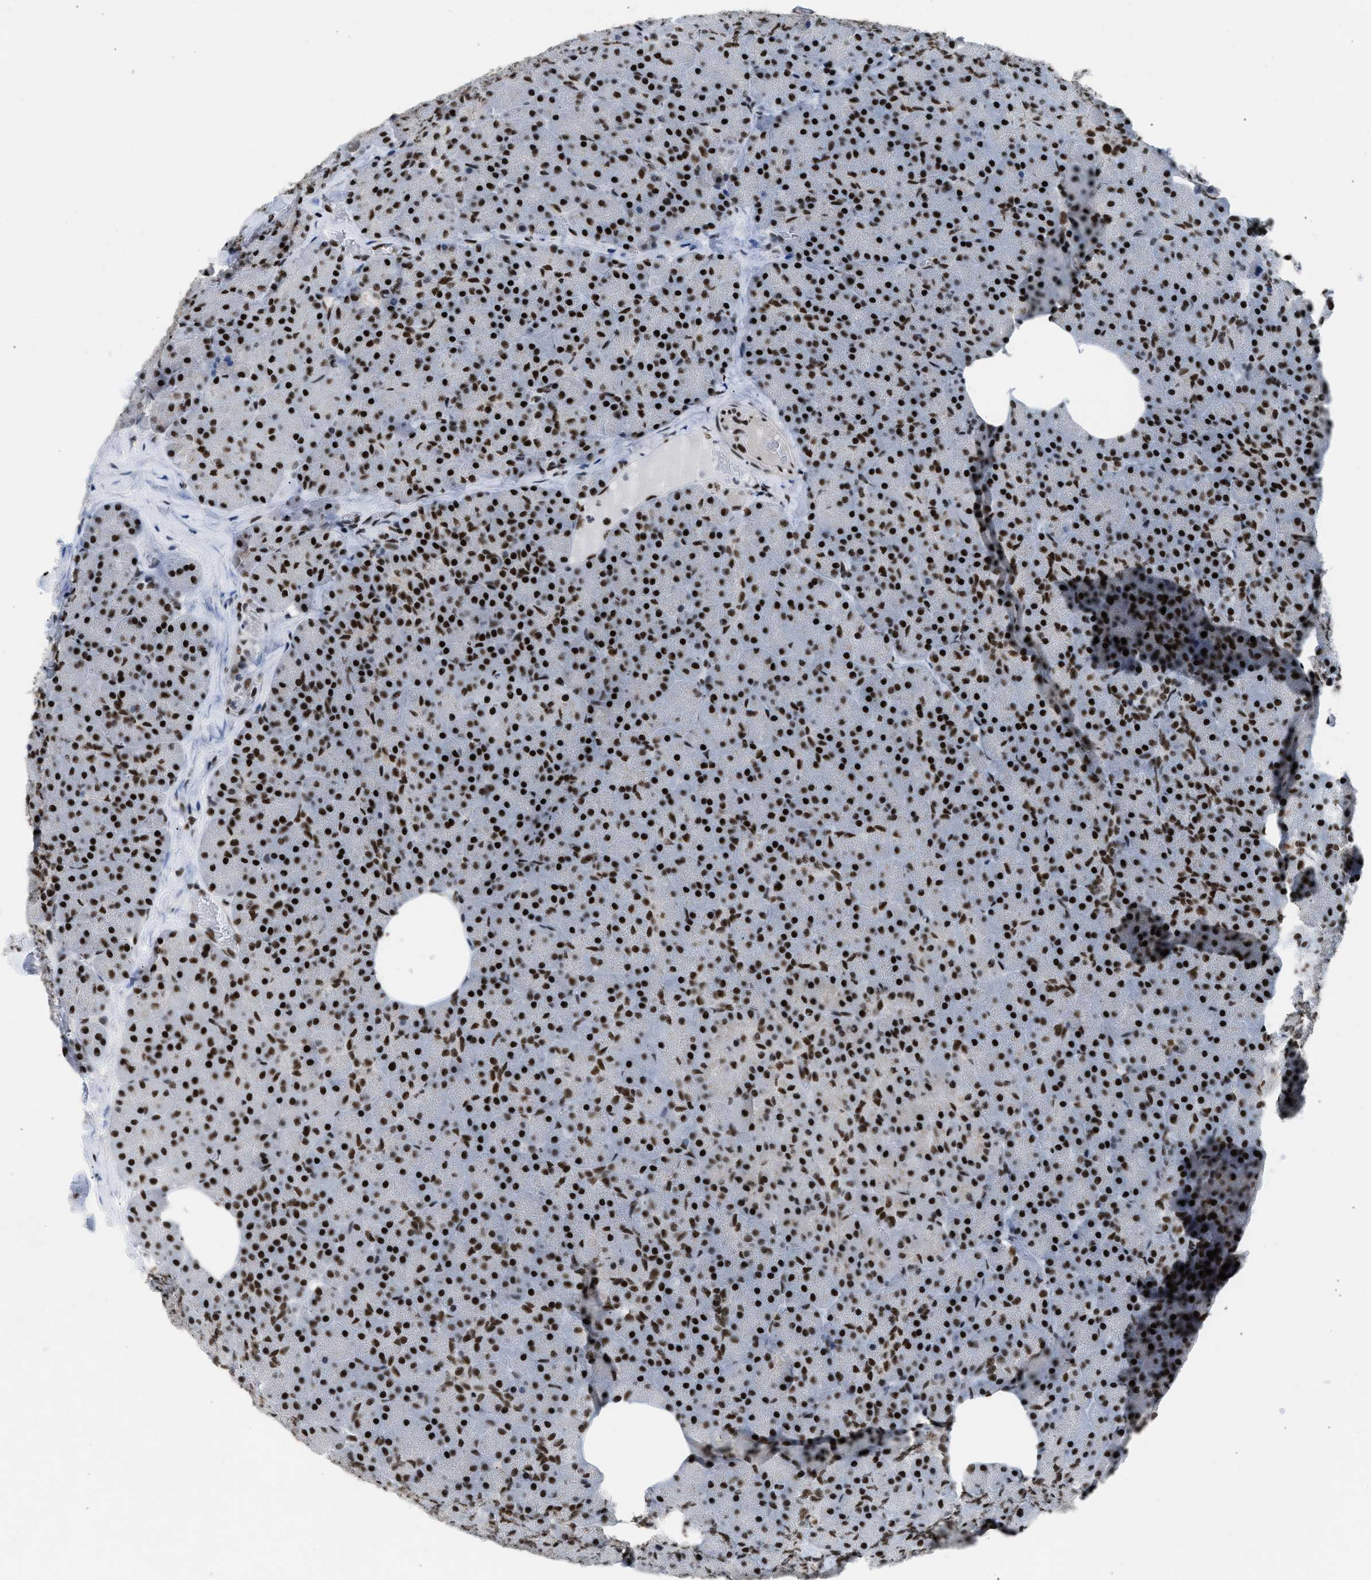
{"staining": {"intensity": "strong", "quantity": ">75%", "location": "nuclear"}, "tissue": "pancreas", "cell_type": "Exocrine glandular cells", "image_type": "normal", "snomed": [{"axis": "morphology", "description": "Normal tissue, NOS"}, {"axis": "morphology", "description": "Carcinoid, malignant, NOS"}, {"axis": "topography", "description": "Pancreas"}], "caption": "Protein staining of unremarkable pancreas shows strong nuclear staining in approximately >75% of exocrine glandular cells.", "gene": "SCAF4", "patient": {"sex": "female", "age": 35}}